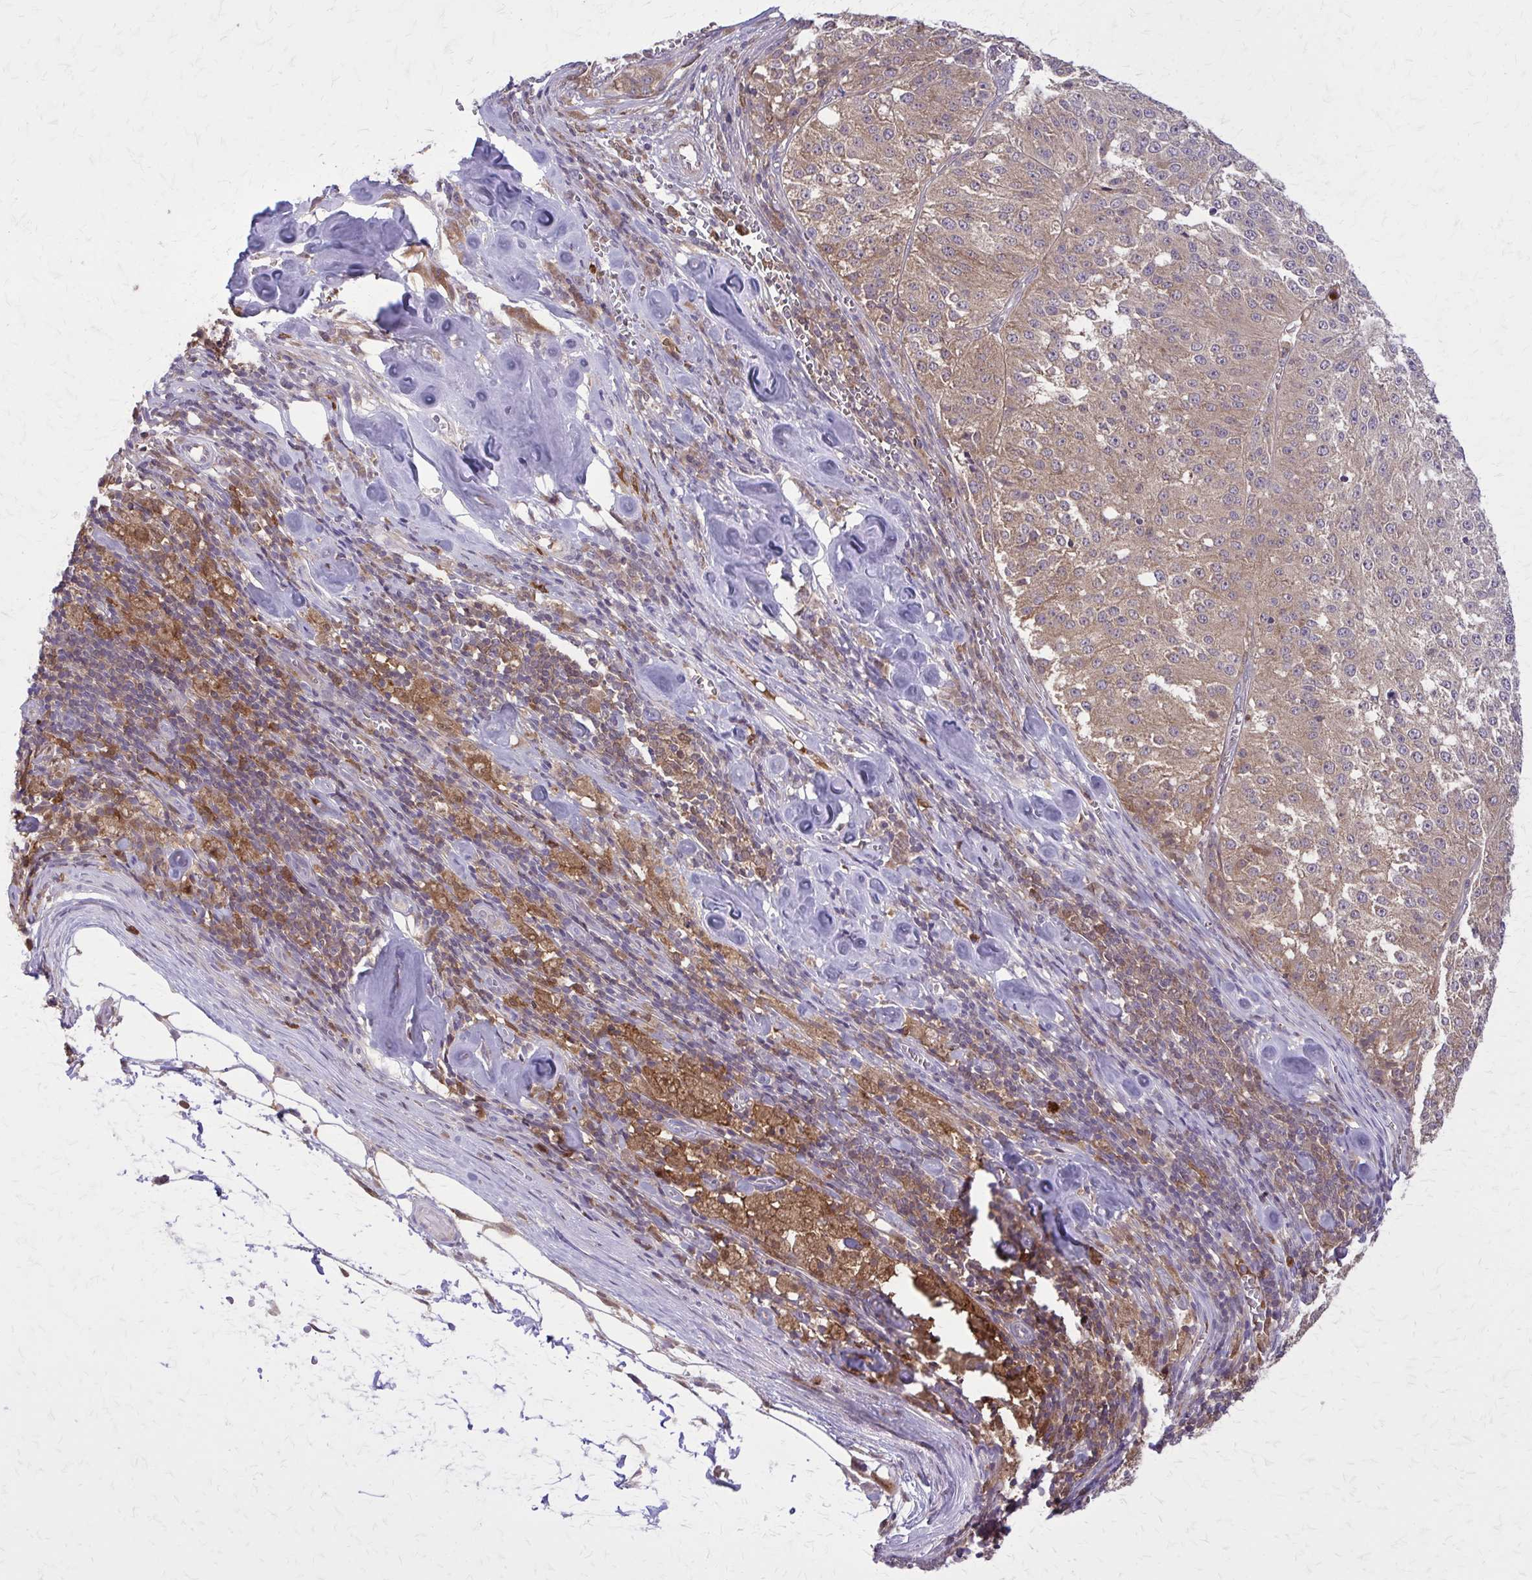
{"staining": {"intensity": "moderate", "quantity": ">75%", "location": "cytoplasmic/membranous"}, "tissue": "melanoma", "cell_type": "Tumor cells", "image_type": "cancer", "snomed": [{"axis": "morphology", "description": "Malignant melanoma, Metastatic site"}, {"axis": "topography", "description": "Lymph node"}], "caption": "DAB (3,3'-diaminobenzidine) immunohistochemical staining of melanoma demonstrates moderate cytoplasmic/membranous protein positivity in about >75% of tumor cells.", "gene": "NRBF2", "patient": {"sex": "female", "age": 64}}